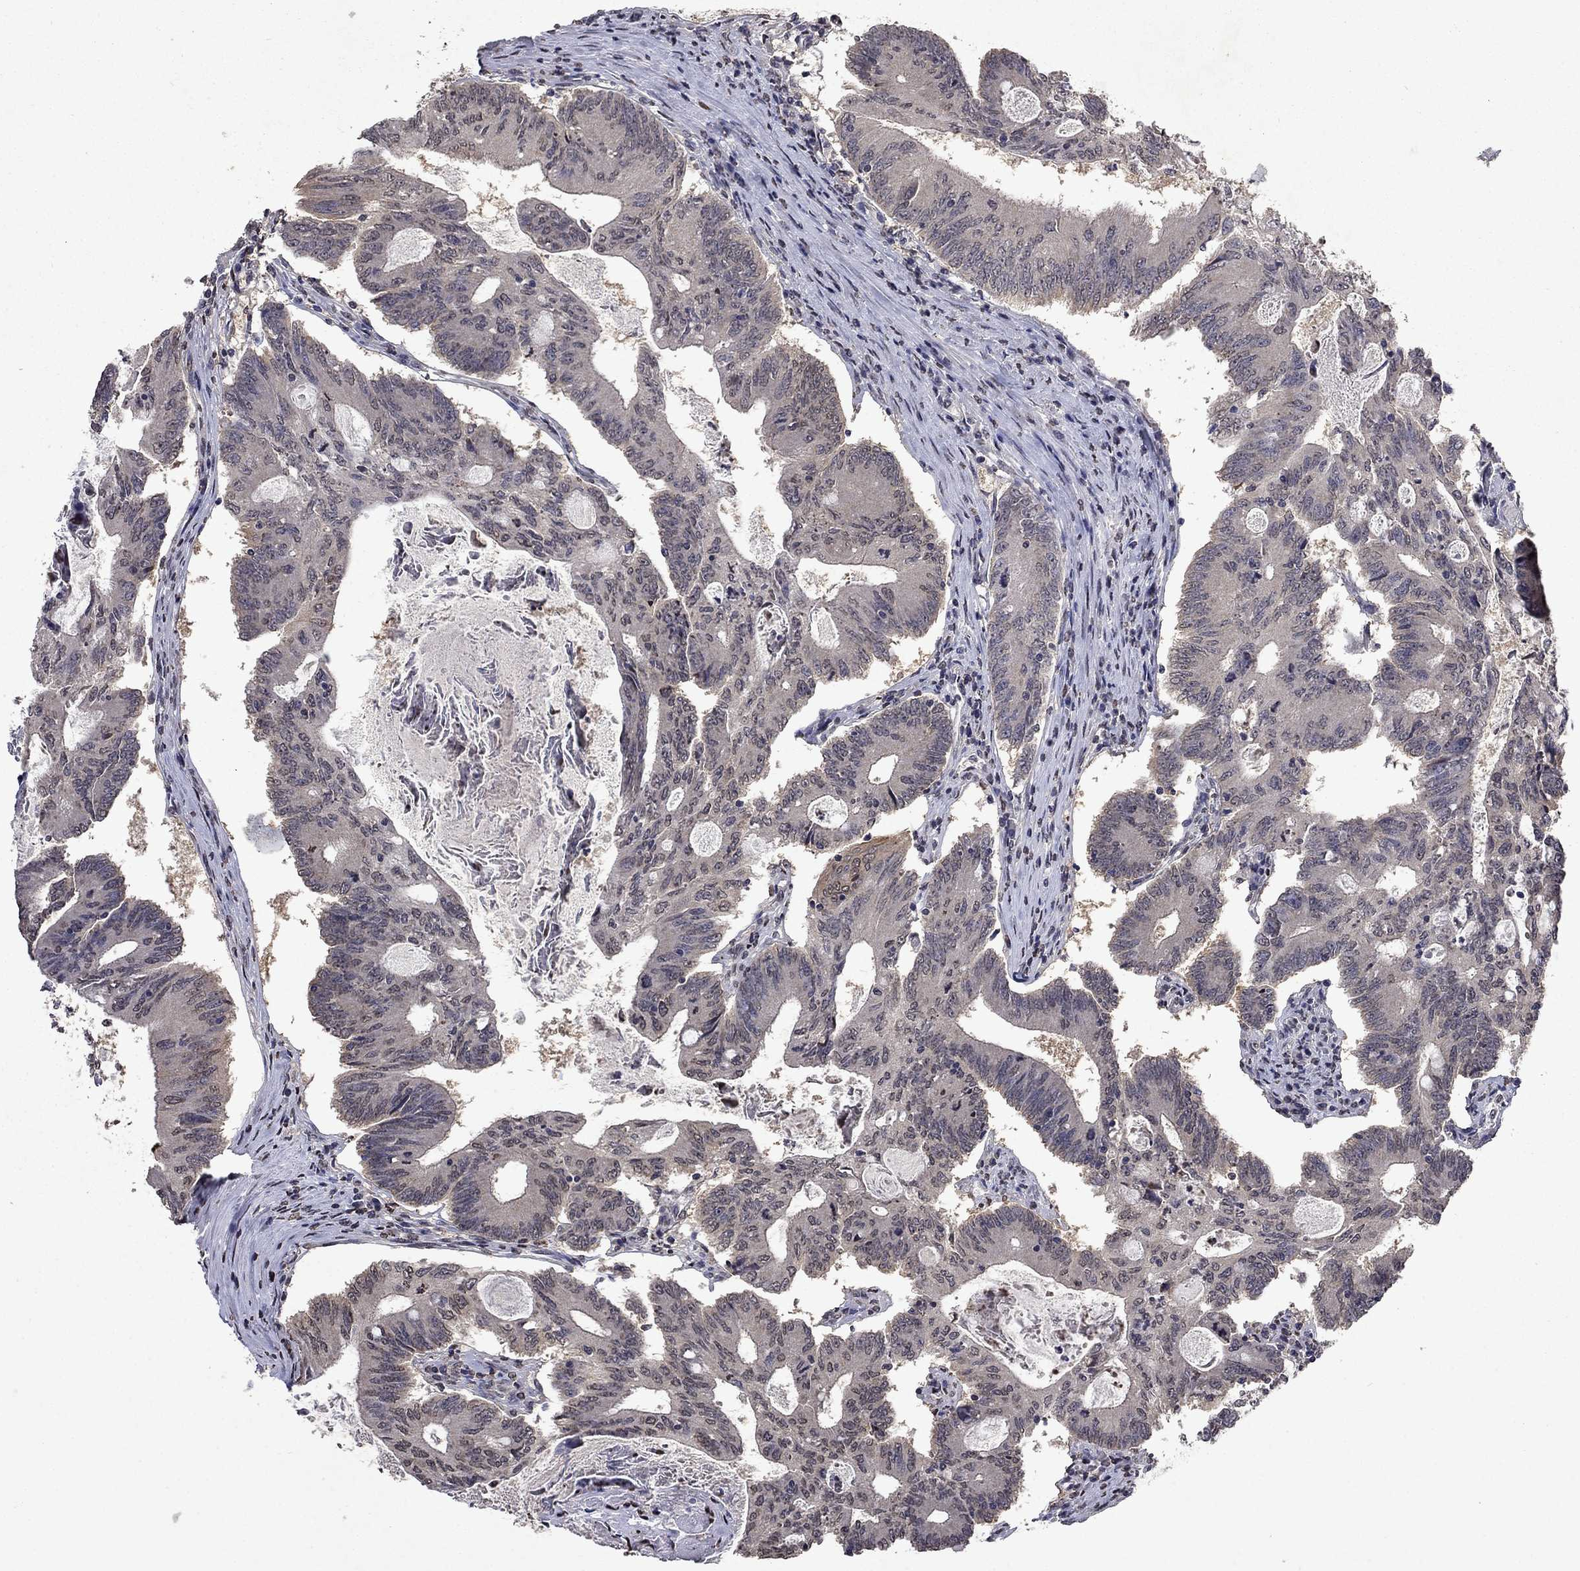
{"staining": {"intensity": "moderate", "quantity": "<25%", "location": "cytoplasmic/membranous,nuclear"}, "tissue": "colorectal cancer", "cell_type": "Tumor cells", "image_type": "cancer", "snomed": [{"axis": "morphology", "description": "Adenocarcinoma, NOS"}, {"axis": "topography", "description": "Colon"}], "caption": "IHC staining of colorectal adenocarcinoma, which exhibits low levels of moderate cytoplasmic/membranous and nuclear positivity in approximately <25% of tumor cells indicating moderate cytoplasmic/membranous and nuclear protein staining. The staining was performed using DAB (3,3'-diaminobenzidine) (brown) for protein detection and nuclei were counterstained in hematoxylin (blue).", "gene": "TTC38", "patient": {"sex": "female", "age": 70}}